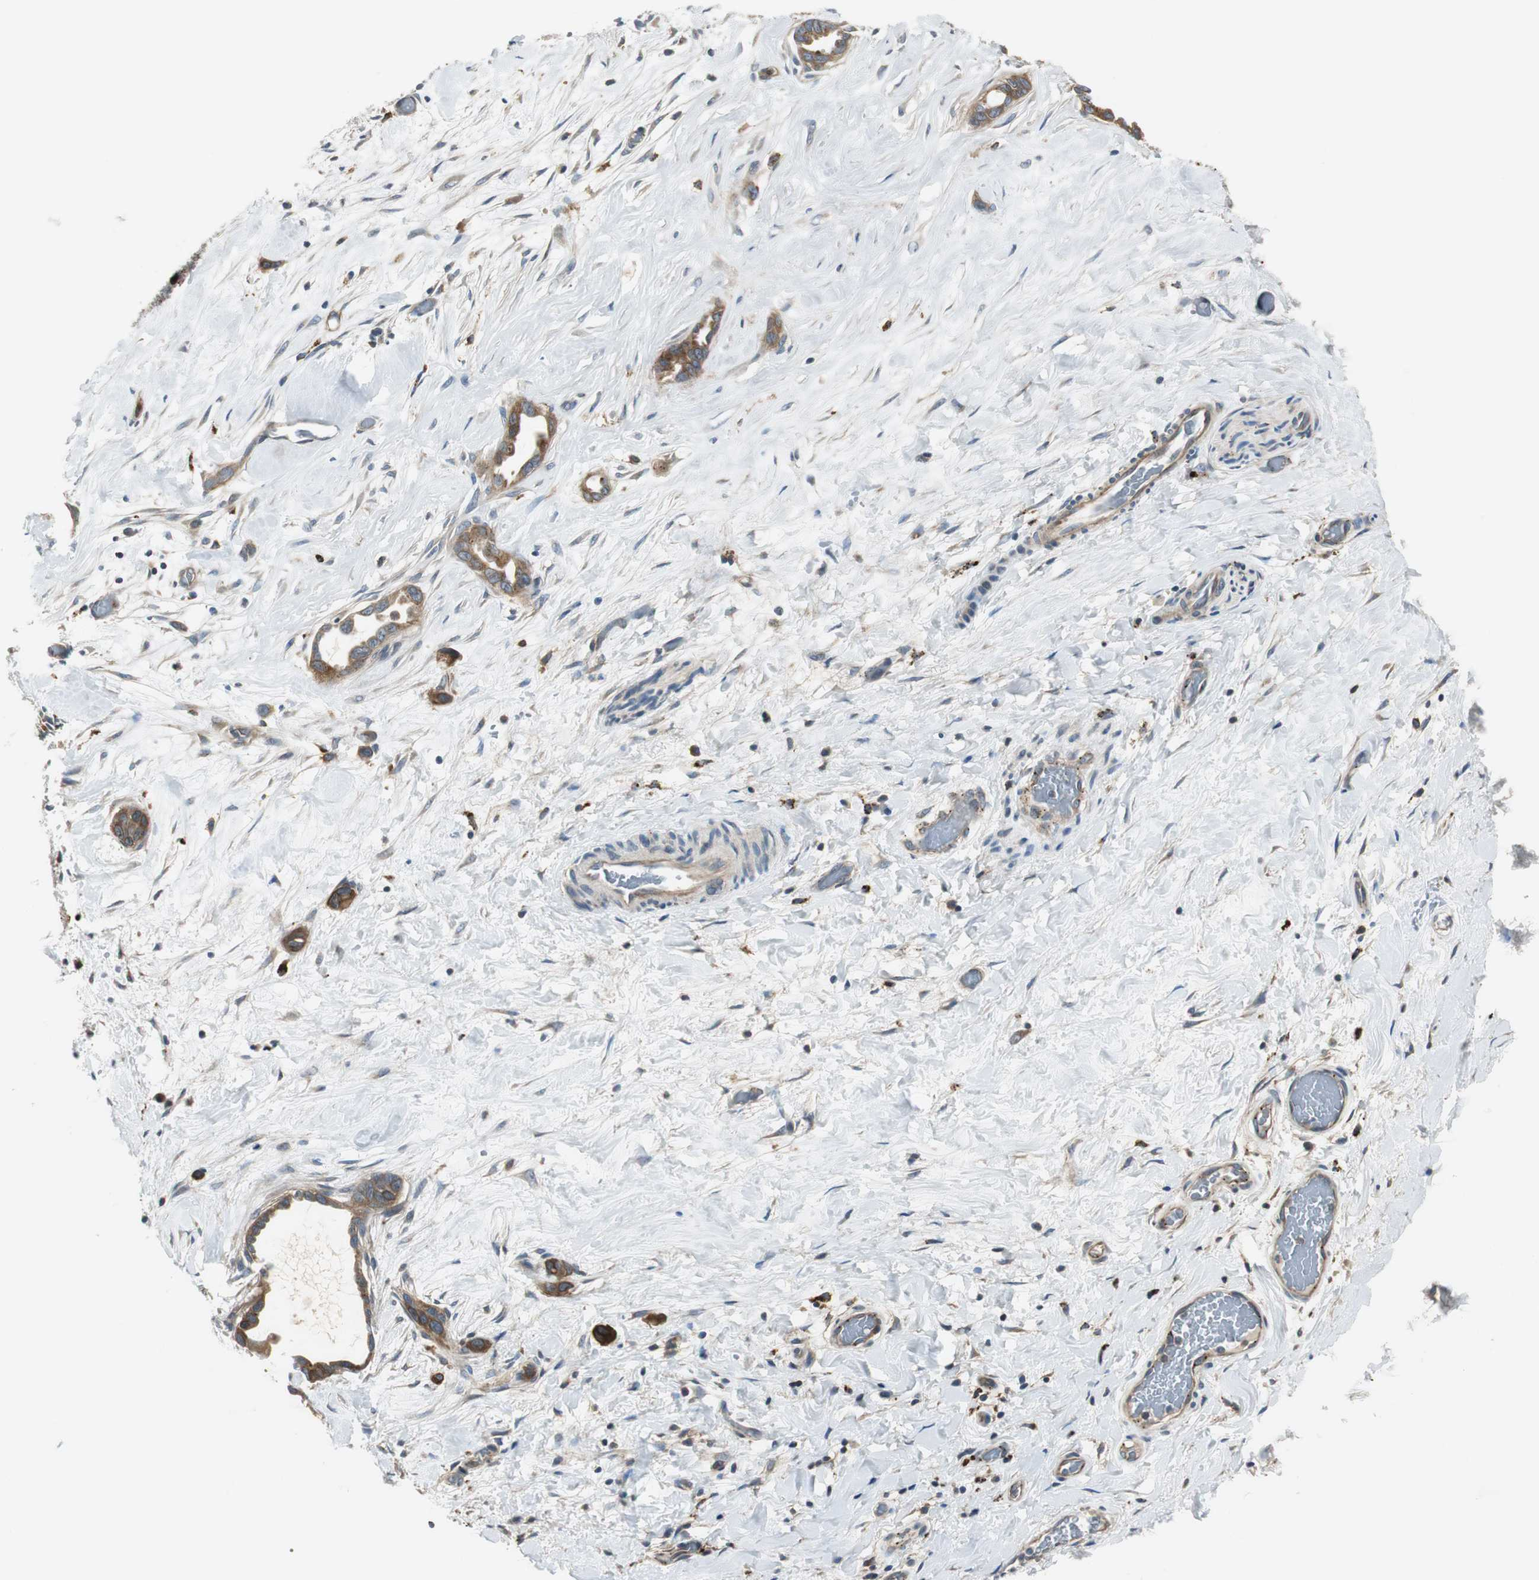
{"staining": {"intensity": "moderate", "quantity": ">75%", "location": "cytoplasmic/membranous"}, "tissue": "liver cancer", "cell_type": "Tumor cells", "image_type": "cancer", "snomed": [{"axis": "morphology", "description": "Cholangiocarcinoma"}, {"axis": "topography", "description": "Liver"}], "caption": "DAB (3,3'-diaminobenzidine) immunohistochemical staining of liver cholangiocarcinoma shows moderate cytoplasmic/membranous protein staining in approximately >75% of tumor cells.", "gene": "NCK1", "patient": {"sex": "female", "age": 65}}